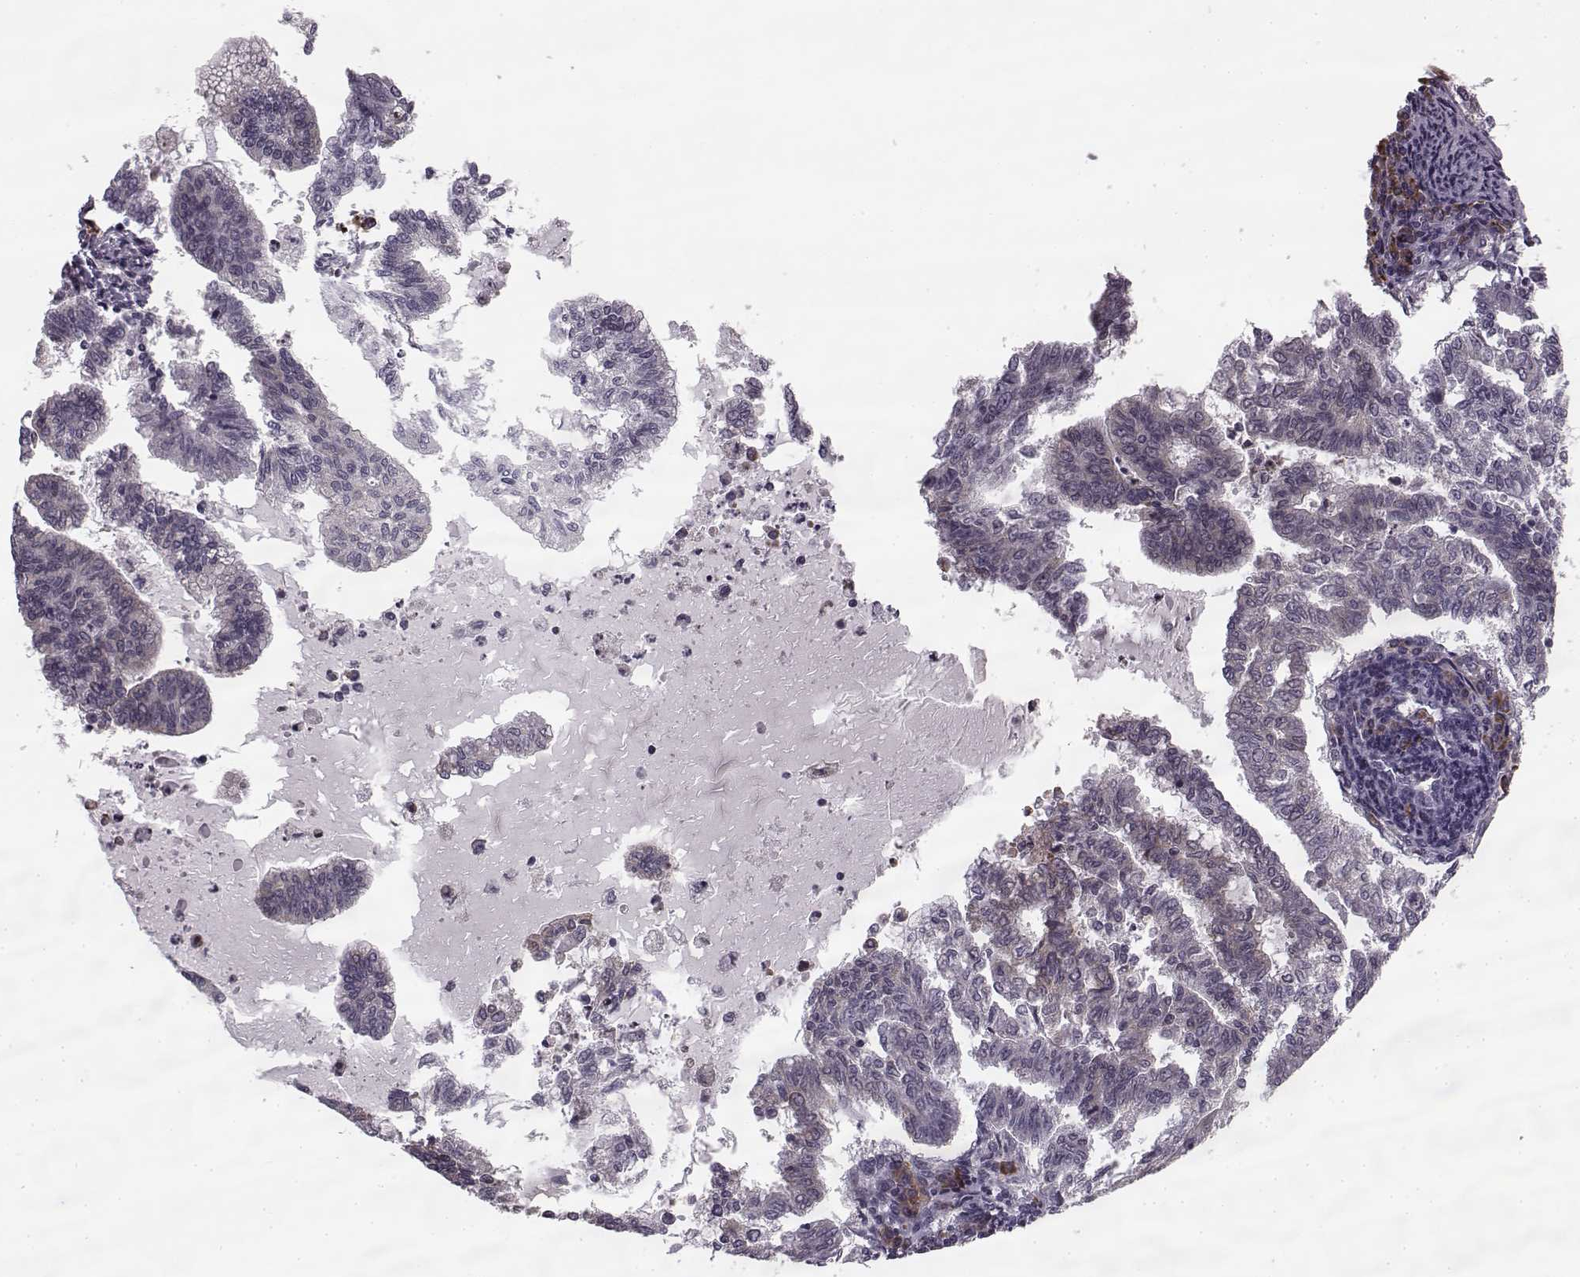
{"staining": {"intensity": "weak", "quantity": "<25%", "location": "cytoplasmic/membranous"}, "tissue": "endometrial cancer", "cell_type": "Tumor cells", "image_type": "cancer", "snomed": [{"axis": "morphology", "description": "Adenocarcinoma, NOS"}, {"axis": "topography", "description": "Endometrium"}], "caption": "This micrograph is of endometrial cancer (adenocarcinoma) stained with immunohistochemistry (IHC) to label a protein in brown with the nuclei are counter-stained blue. There is no positivity in tumor cells.", "gene": "FAM234B", "patient": {"sex": "female", "age": 79}}